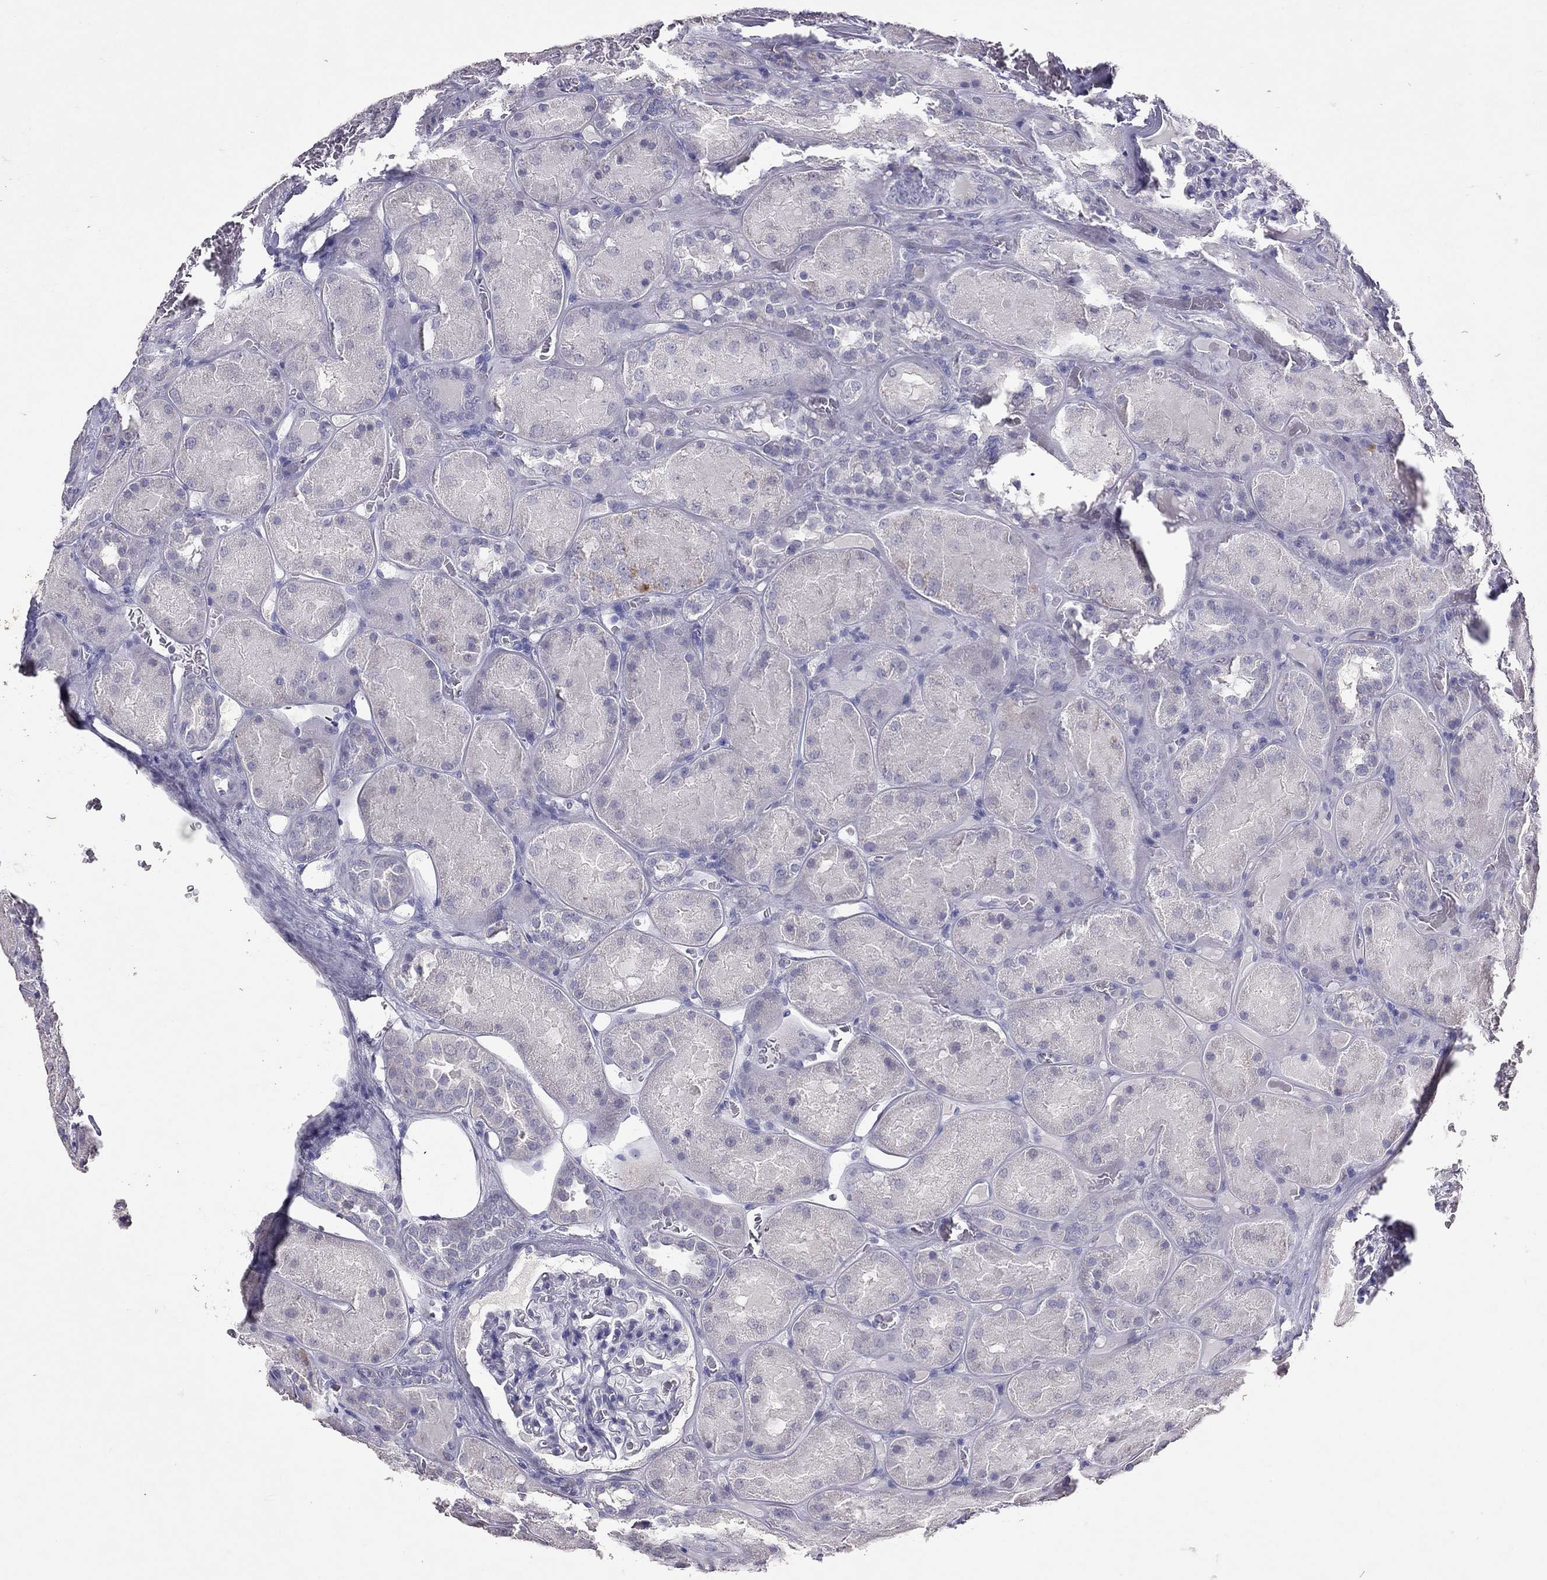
{"staining": {"intensity": "negative", "quantity": "none", "location": "none"}, "tissue": "kidney", "cell_type": "Cells in glomeruli", "image_type": "normal", "snomed": [{"axis": "morphology", "description": "Normal tissue, NOS"}, {"axis": "topography", "description": "Kidney"}], "caption": "The IHC image has no significant positivity in cells in glomeruli of kidney.", "gene": "PSMB11", "patient": {"sex": "male", "age": 73}}